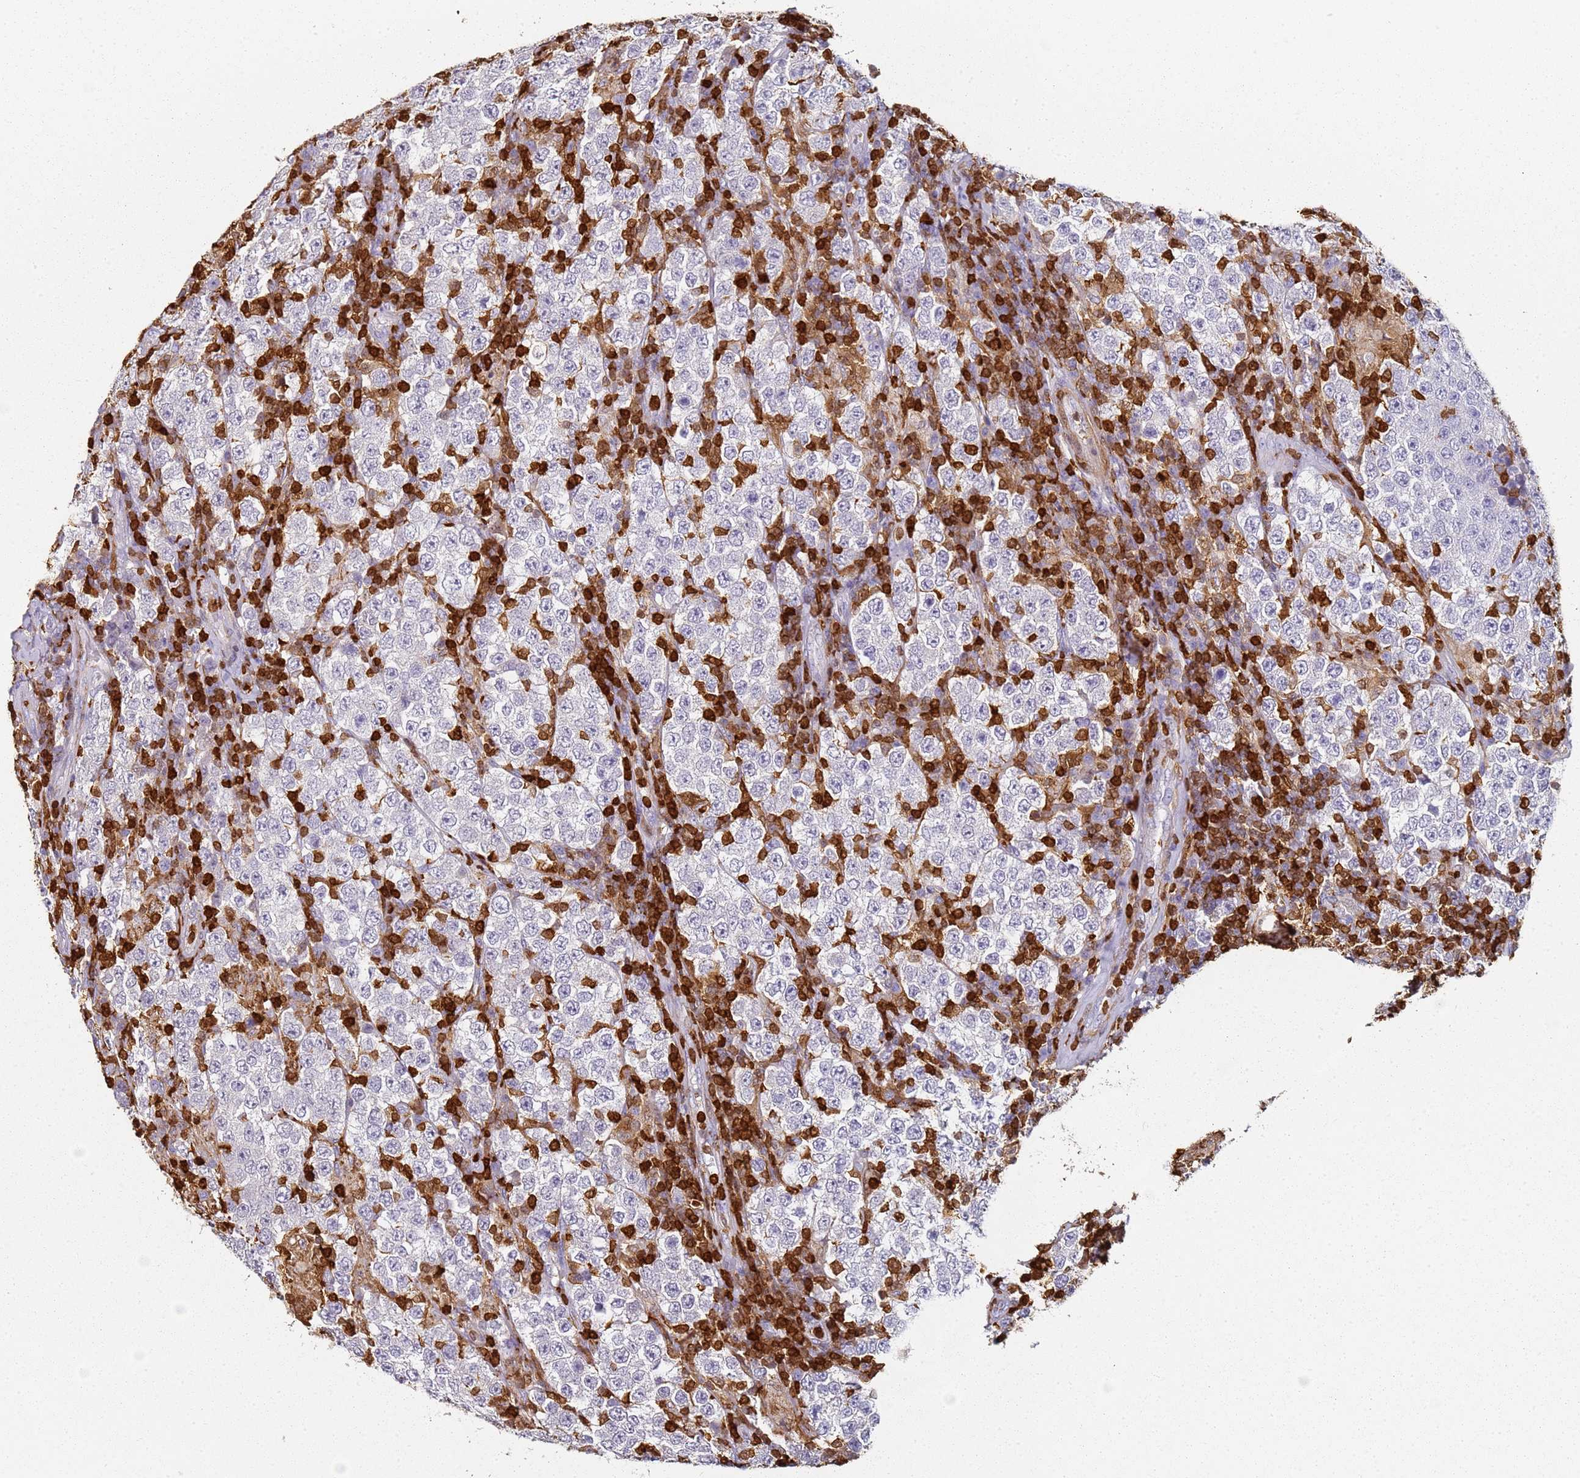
{"staining": {"intensity": "negative", "quantity": "none", "location": "none"}, "tissue": "testis cancer", "cell_type": "Tumor cells", "image_type": "cancer", "snomed": [{"axis": "morphology", "description": "Normal tissue, NOS"}, {"axis": "morphology", "description": "Urothelial carcinoma, High grade"}, {"axis": "morphology", "description": "Seminoma, NOS"}, {"axis": "morphology", "description": "Carcinoma, Embryonal, NOS"}, {"axis": "topography", "description": "Urinary bladder"}, {"axis": "topography", "description": "Testis"}], "caption": "Immunohistochemistry image of testis embryonal carcinoma stained for a protein (brown), which displays no staining in tumor cells. (DAB (3,3'-diaminobenzidine) immunohistochemistry (IHC) with hematoxylin counter stain).", "gene": "S100A4", "patient": {"sex": "male", "age": 41}}